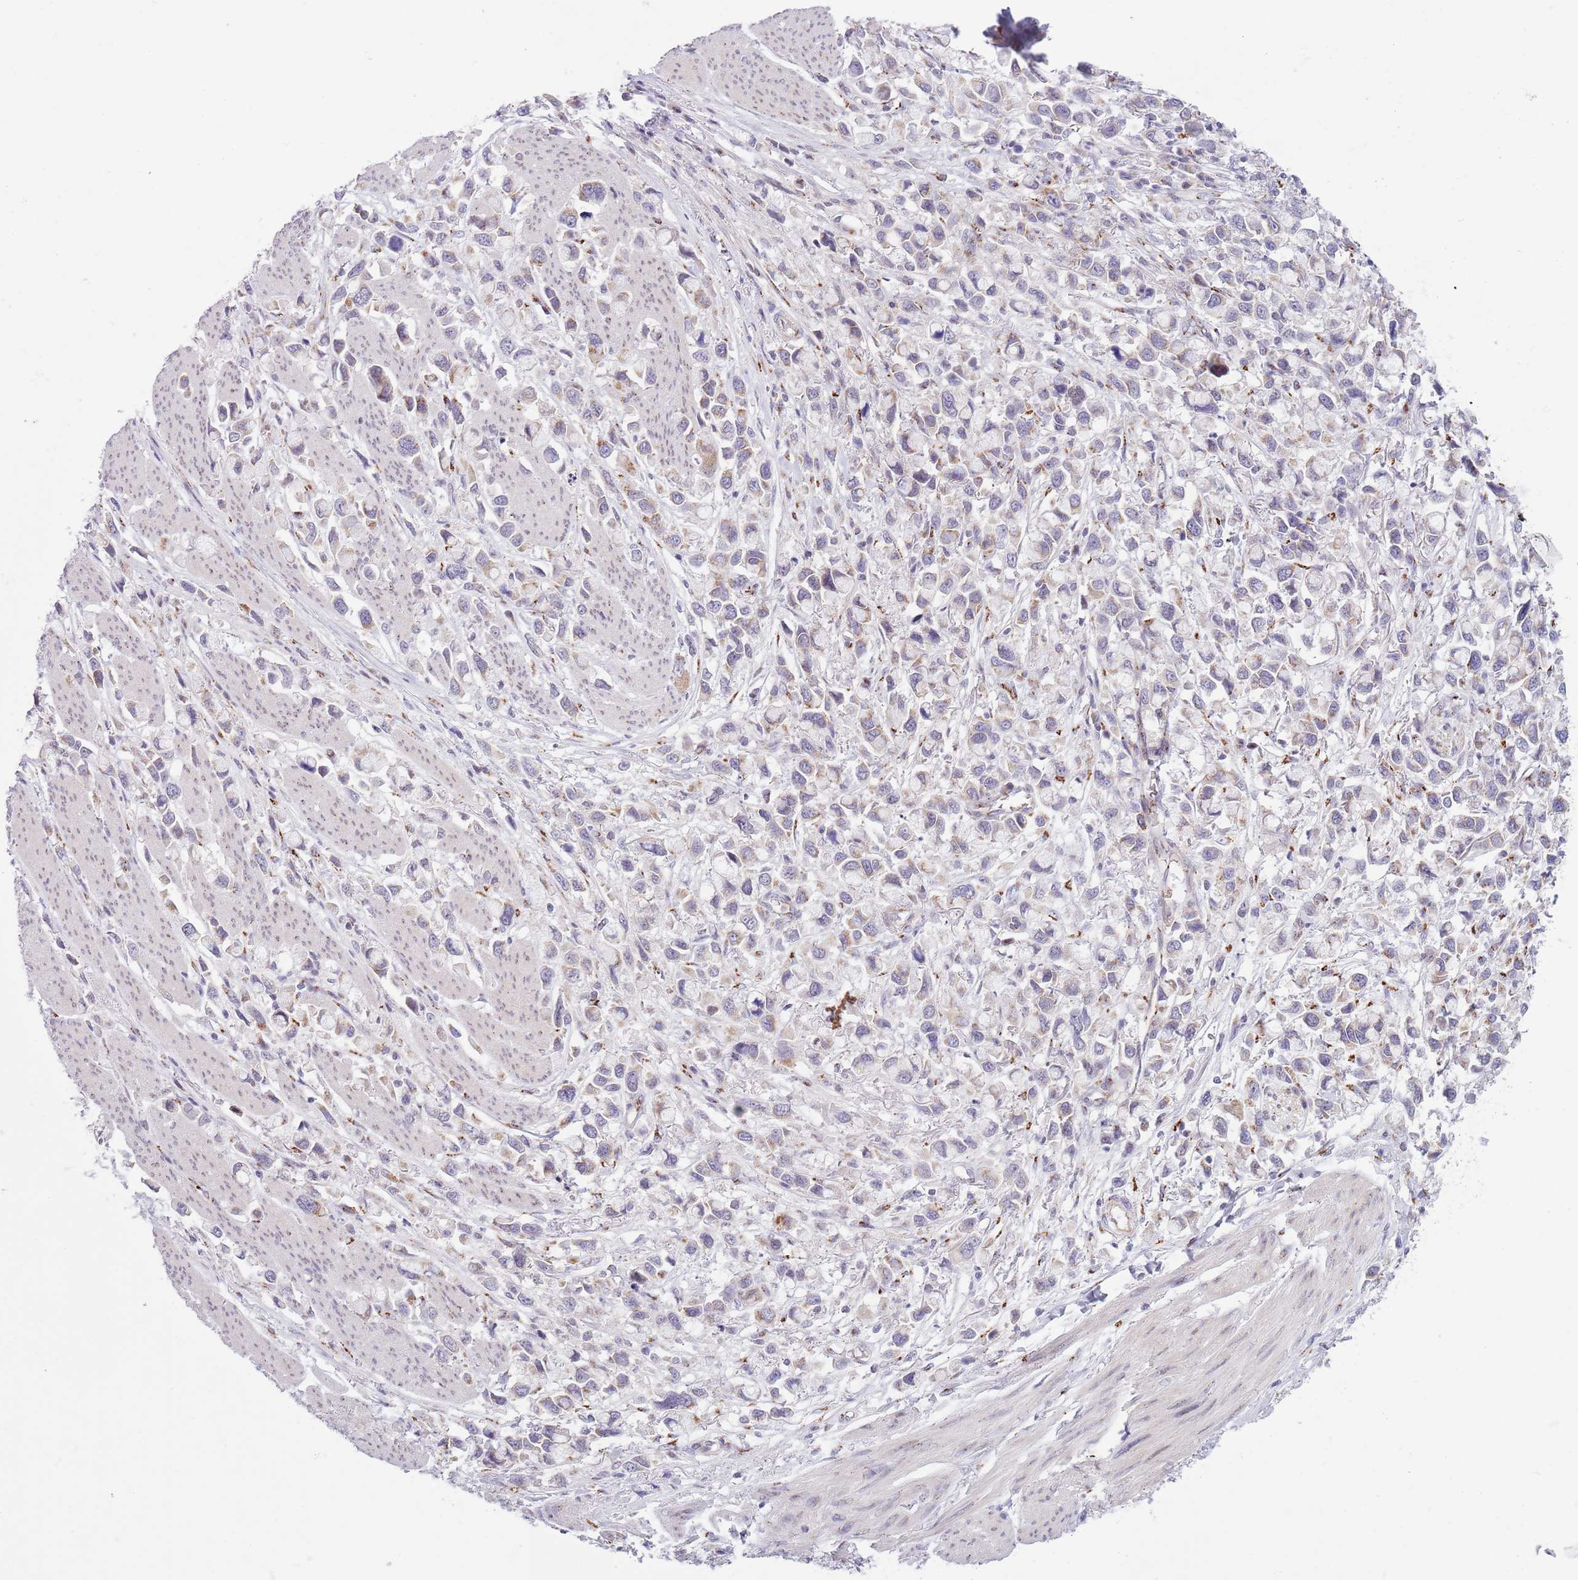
{"staining": {"intensity": "weak", "quantity": "<25%", "location": "cytoplasmic/membranous"}, "tissue": "stomach cancer", "cell_type": "Tumor cells", "image_type": "cancer", "snomed": [{"axis": "morphology", "description": "Adenocarcinoma, NOS"}, {"axis": "topography", "description": "Stomach"}], "caption": "This is a micrograph of immunohistochemistry staining of adenocarcinoma (stomach), which shows no staining in tumor cells.", "gene": "C20orf96", "patient": {"sex": "female", "age": 81}}